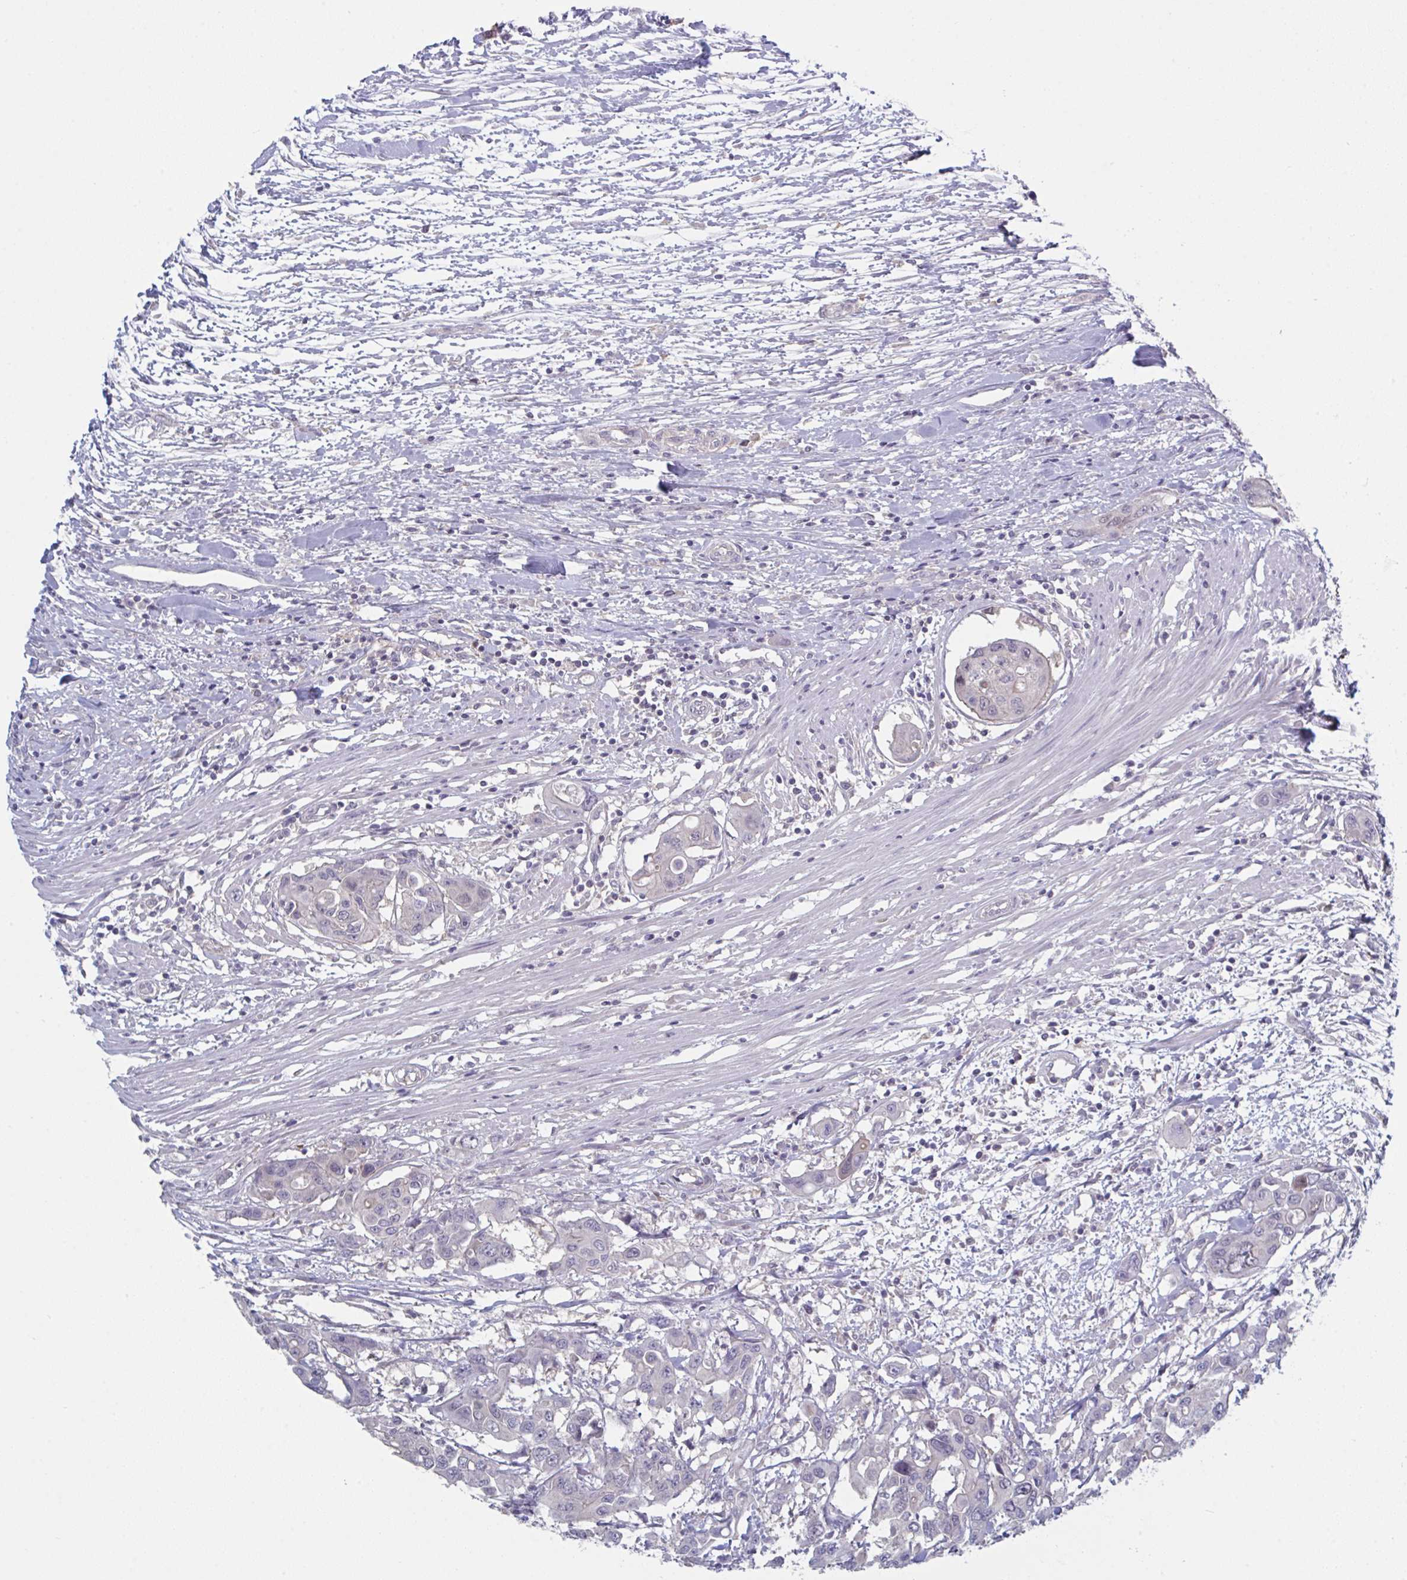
{"staining": {"intensity": "negative", "quantity": "none", "location": "none"}, "tissue": "colorectal cancer", "cell_type": "Tumor cells", "image_type": "cancer", "snomed": [{"axis": "morphology", "description": "Adenocarcinoma, NOS"}, {"axis": "topography", "description": "Colon"}], "caption": "A histopathology image of adenocarcinoma (colorectal) stained for a protein displays no brown staining in tumor cells.", "gene": "STK26", "patient": {"sex": "male", "age": 77}}